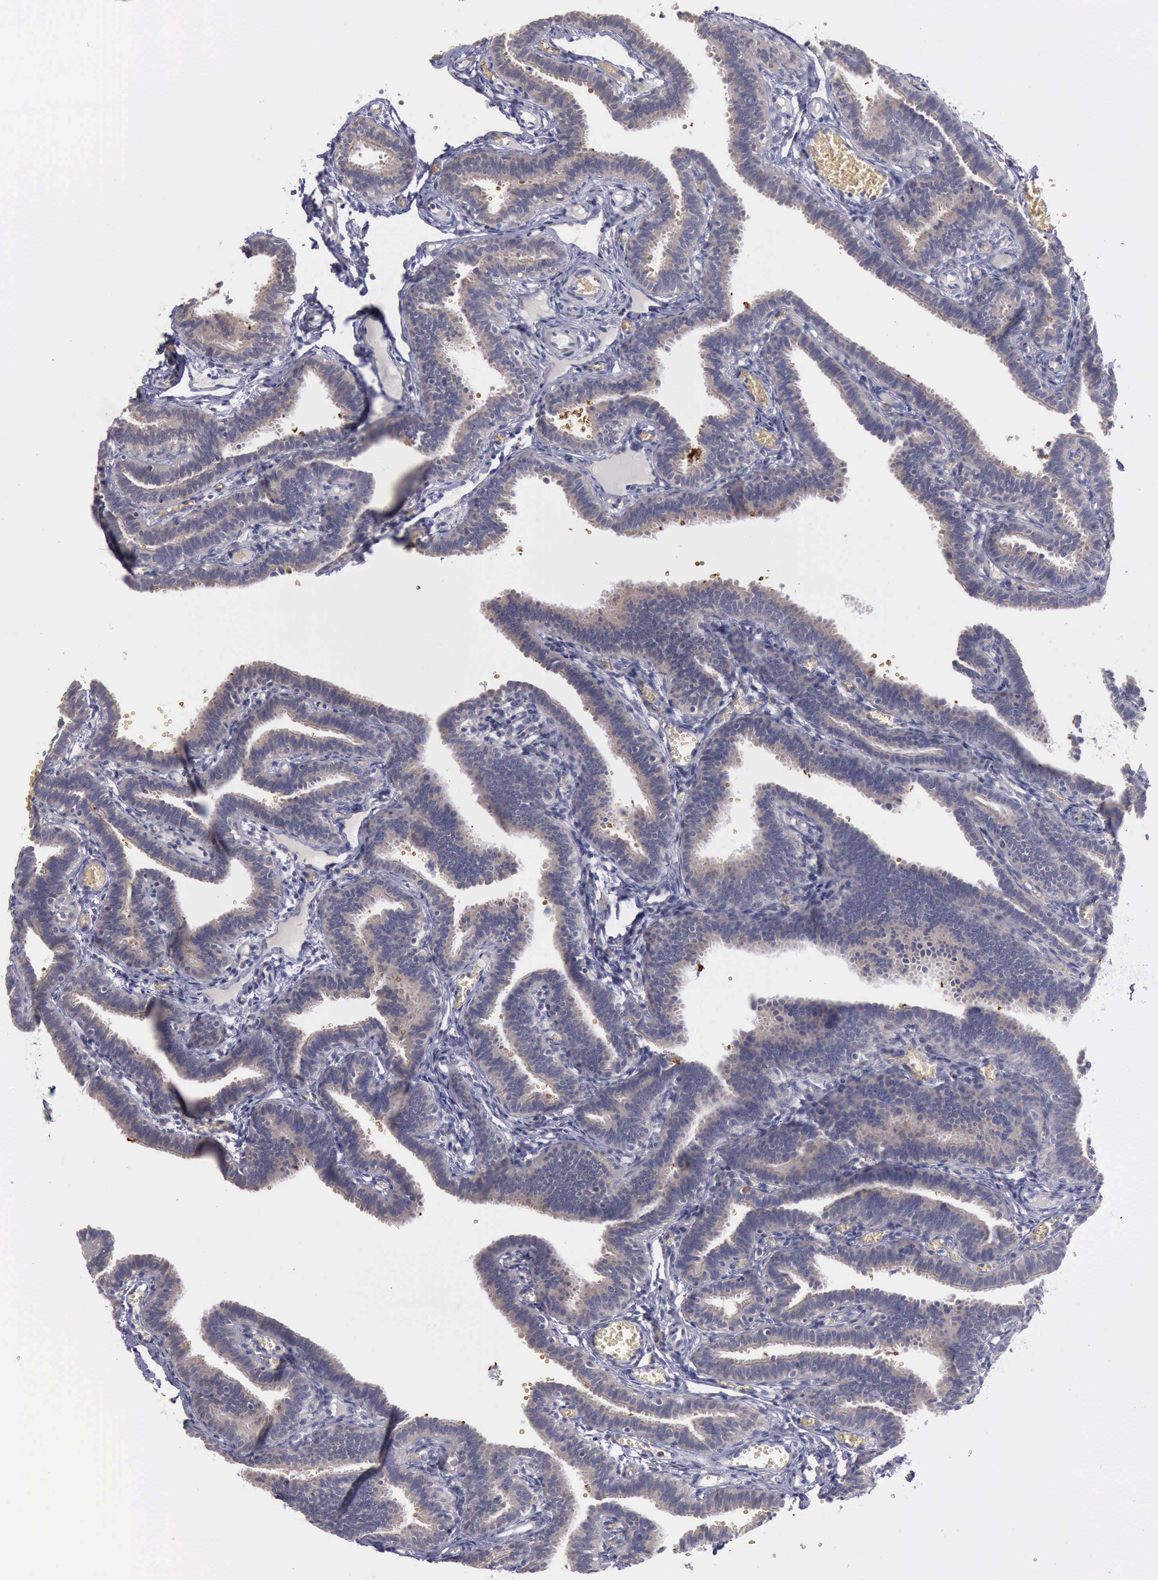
{"staining": {"intensity": "weak", "quantity": ">75%", "location": "cytoplasmic/membranous"}, "tissue": "fallopian tube", "cell_type": "Glandular cells", "image_type": "normal", "snomed": [{"axis": "morphology", "description": "Normal tissue, NOS"}, {"axis": "topography", "description": "Fallopian tube"}], "caption": "This image shows immunohistochemistry staining of benign human fallopian tube, with low weak cytoplasmic/membranous expression in about >75% of glandular cells.", "gene": "CEP128", "patient": {"sex": "female", "age": 29}}